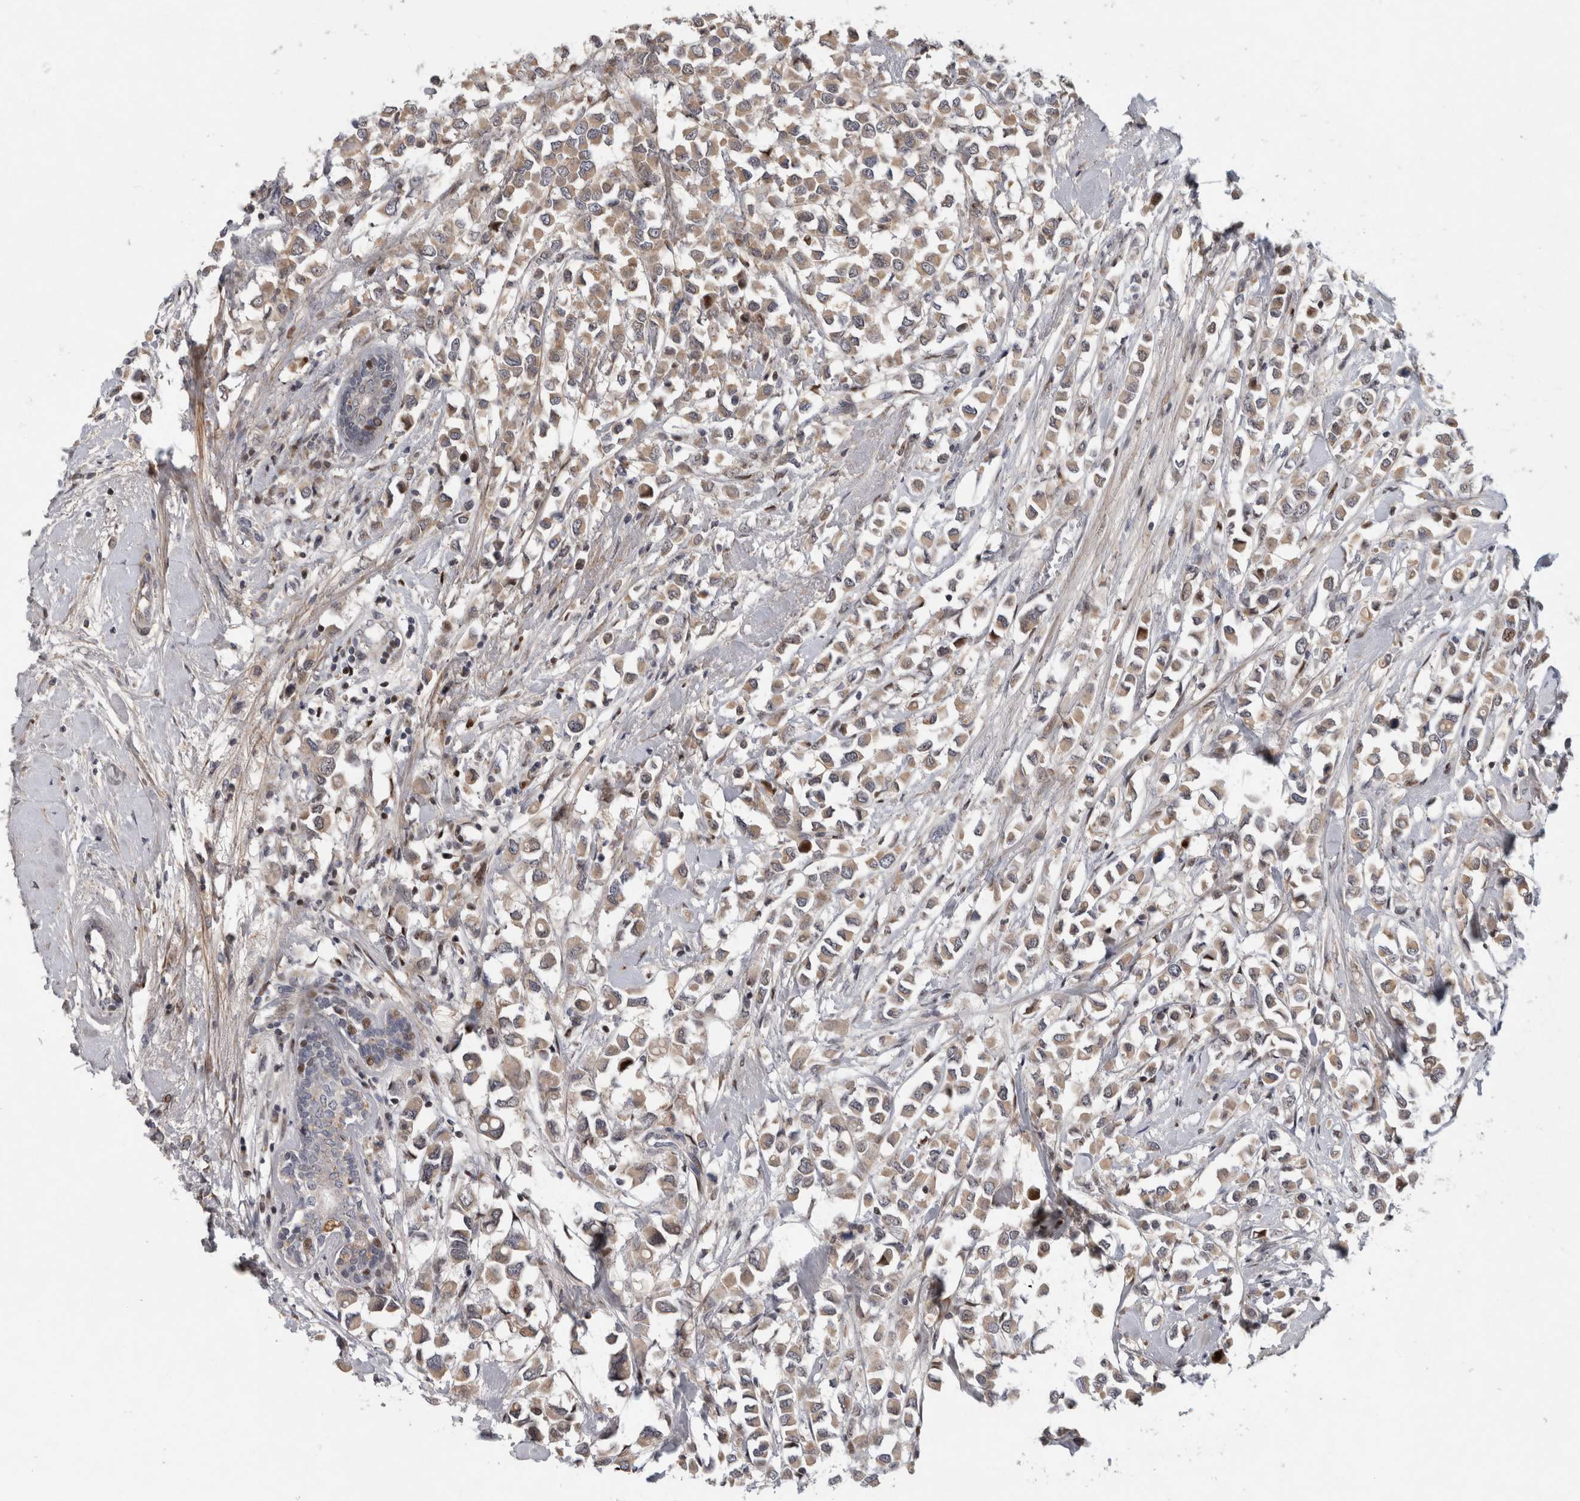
{"staining": {"intensity": "weak", "quantity": ">75%", "location": "cytoplasmic/membranous"}, "tissue": "breast cancer", "cell_type": "Tumor cells", "image_type": "cancer", "snomed": [{"axis": "morphology", "description": "Duct carcinoma"}, {"axis": "topography", "description": "Breast"}], "caption": "DAB (3,3'-diaminobenzidine) immunohistochemical staining of breast cancer exhibits weak cytoplasmic/membranous protein staining in about >75% of tumor cells. (IHC, brightfield microscopy, high magnification).", "gene": "RBM48", "patient": {"sex": "female", "age": 61}}